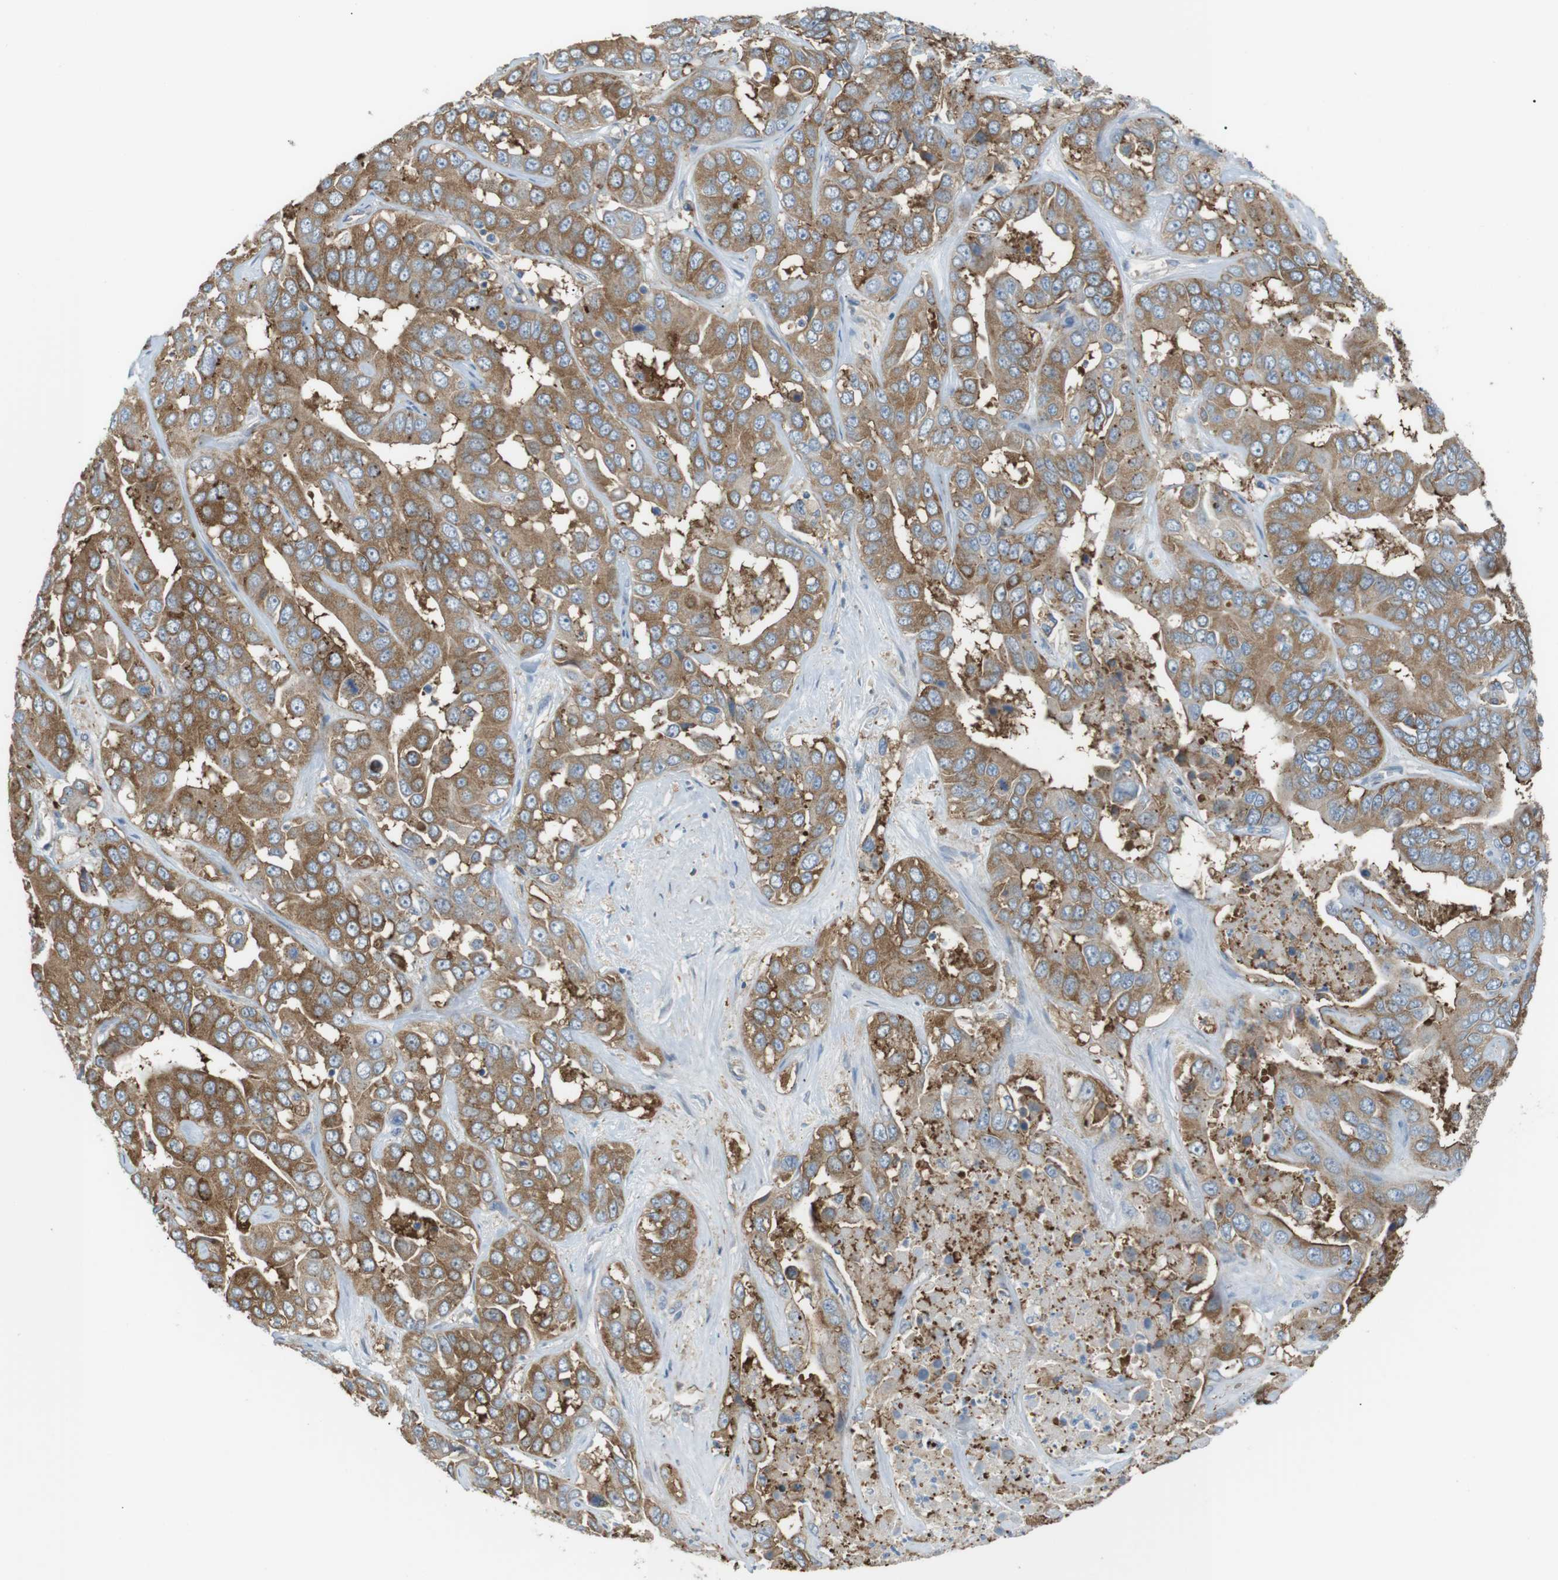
{"staining": {"intensity": "moderate", "quantity": ">75%", "location": "cytoplasmic/membranous"}, "tissue": "liver cancer", "cell_type": "Tumor cells", "image_type": "cancer", "snomed": [{"axis": "morphology", "description": "Cholangiocarcinoma"}, {"axis": "topography", "description": "Liver"}], "caption": "The immunohistochemical stain shows moderate cytoplasmic/membranous staining in tumor cells of liver cancer tissue.", "gene": "PEPD", "patient": {"sex": "female", "age": 52}}